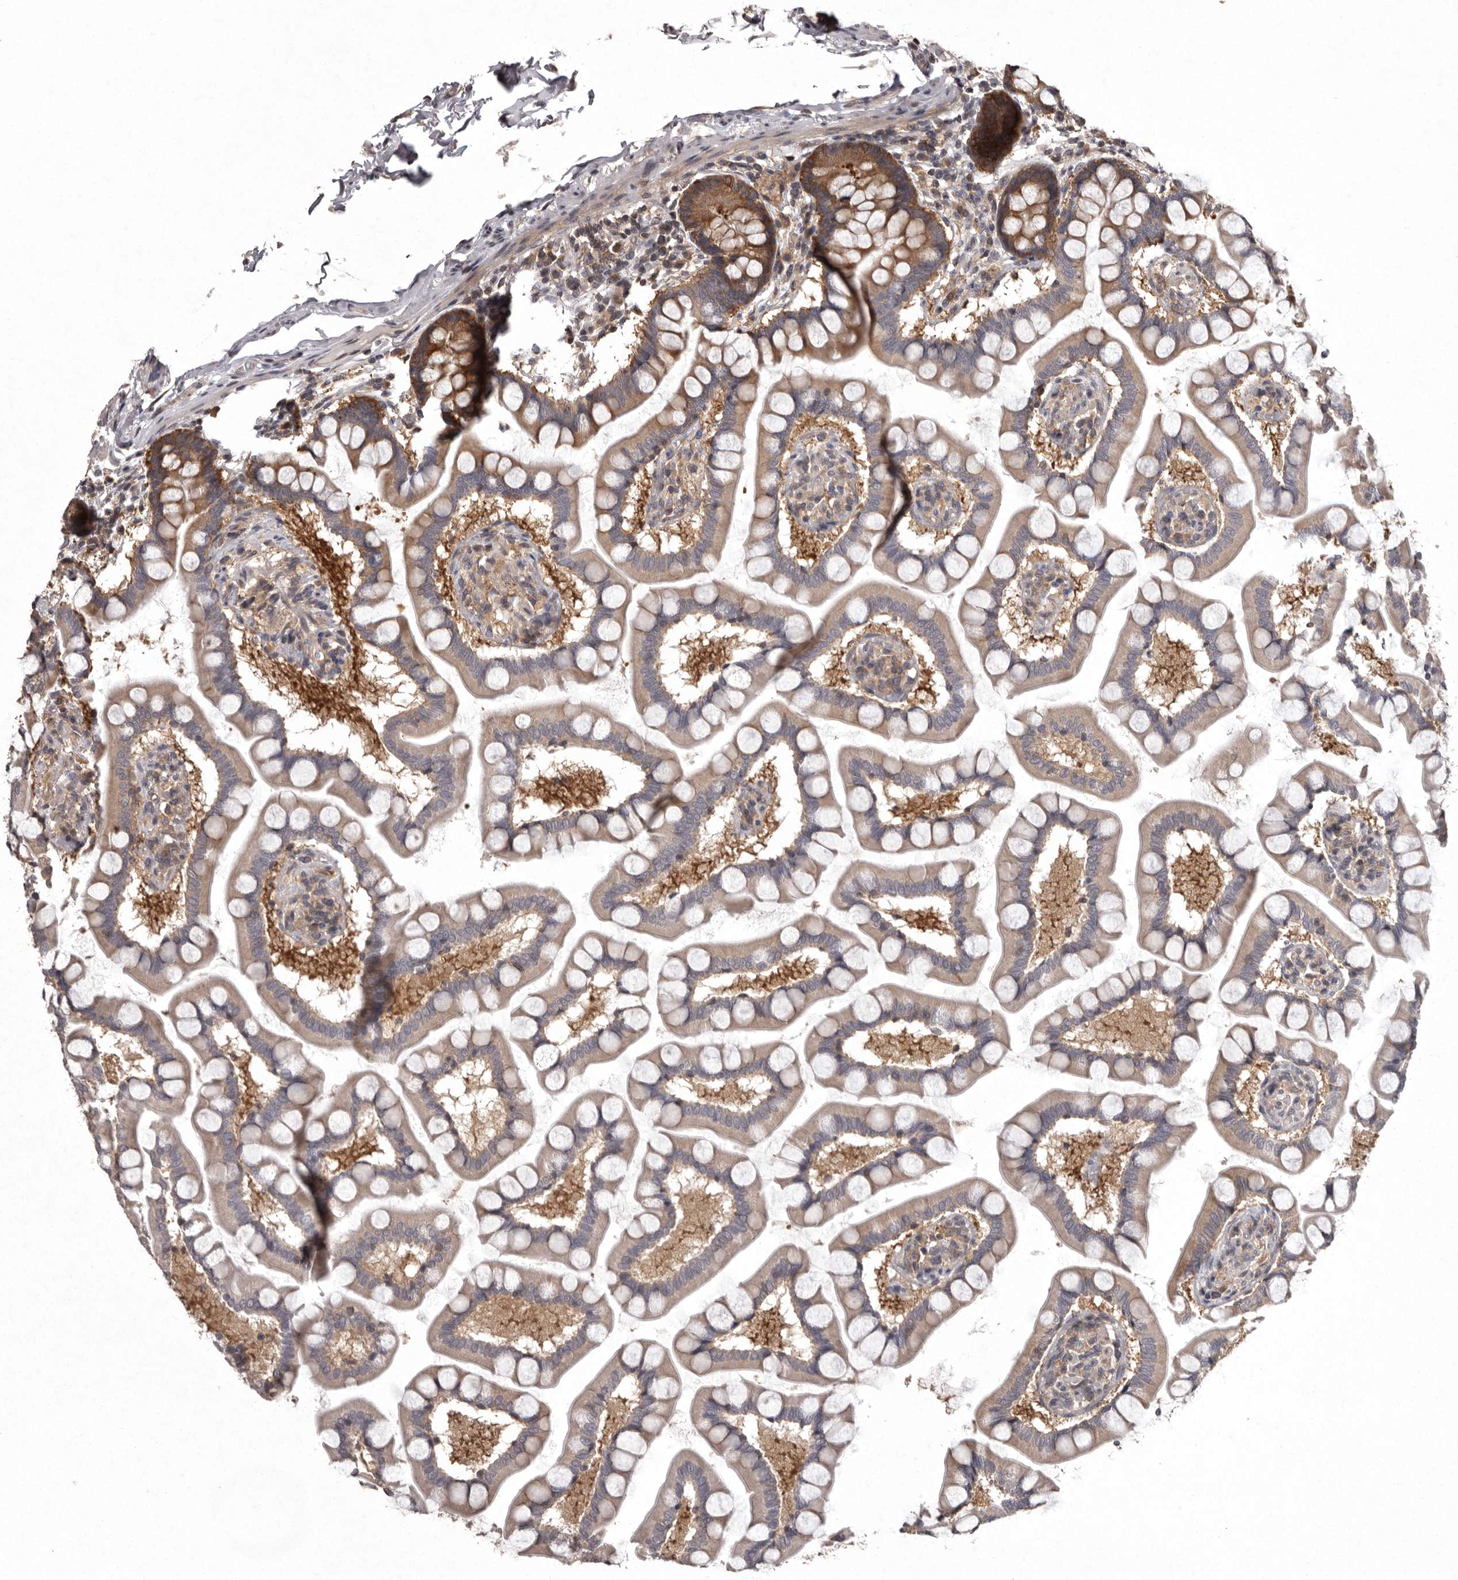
{"staining": {"intensity": "strong", "quantity": "25%-75%", "location": "cytoplasmic/membranous"}, "tissue": "small intestine", "cell_type": "Glandular cells", "image_type": "normal", "snomed": [{"axis": "morphology", "description": "Normal tissue, NOS"}, {"axis": "topography", "description": "Small intestine"}], "caption": "Immunohistochemistry (IHC) photomicrograph of benign small intestine stained for a protein (brown), which demonstrates high levels of strong cytoplasmic/membranous positivity in approximately 25%-75% of glandular cells.", "gene": "DARS1", "patient": {"sex": "male", "age": 41}}